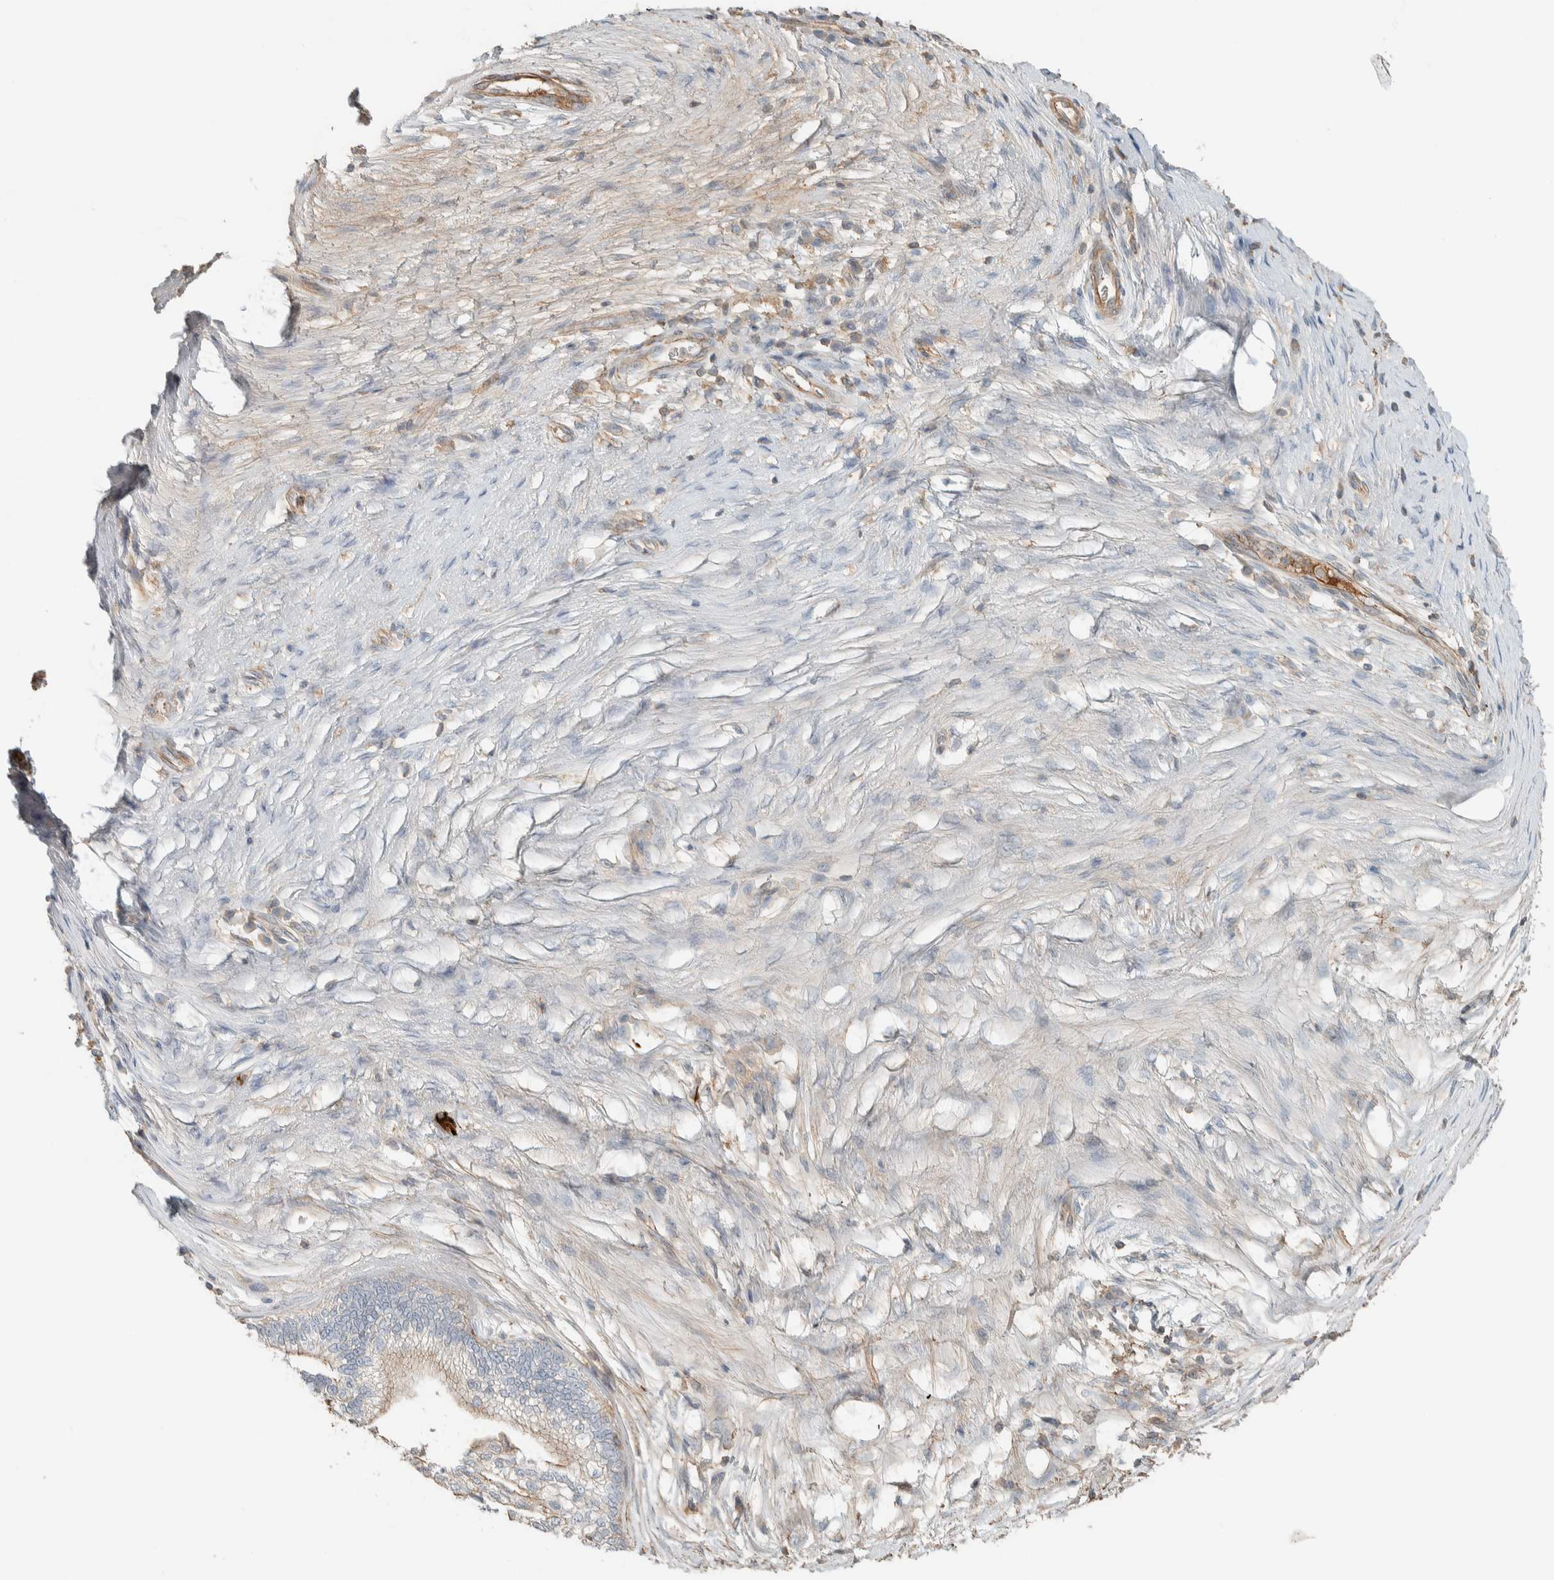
{"staining": {"intensity": "moderate", "quantity": "<25%", "location": "cytoplasmic/membranous"}, "tissue": "pancreatic cancer", "cell_type": "Tumor cells", "image_type": "cancer", "snomed": [{"axis": "morphology", "description": "Adenocarcinoma, NOS"}, {"axis": "topography", "description": "Pancreas"}], "caption": "Moderate cytoplasmic/membranous staining is identified in about <25% of tumor cells in adenocarcinoma (pancreatic). (Brightfield microscopy of DAB IHC at high magnification).", "gene": "CTBP2", "patient": {"sex": "male", "age": 72}}